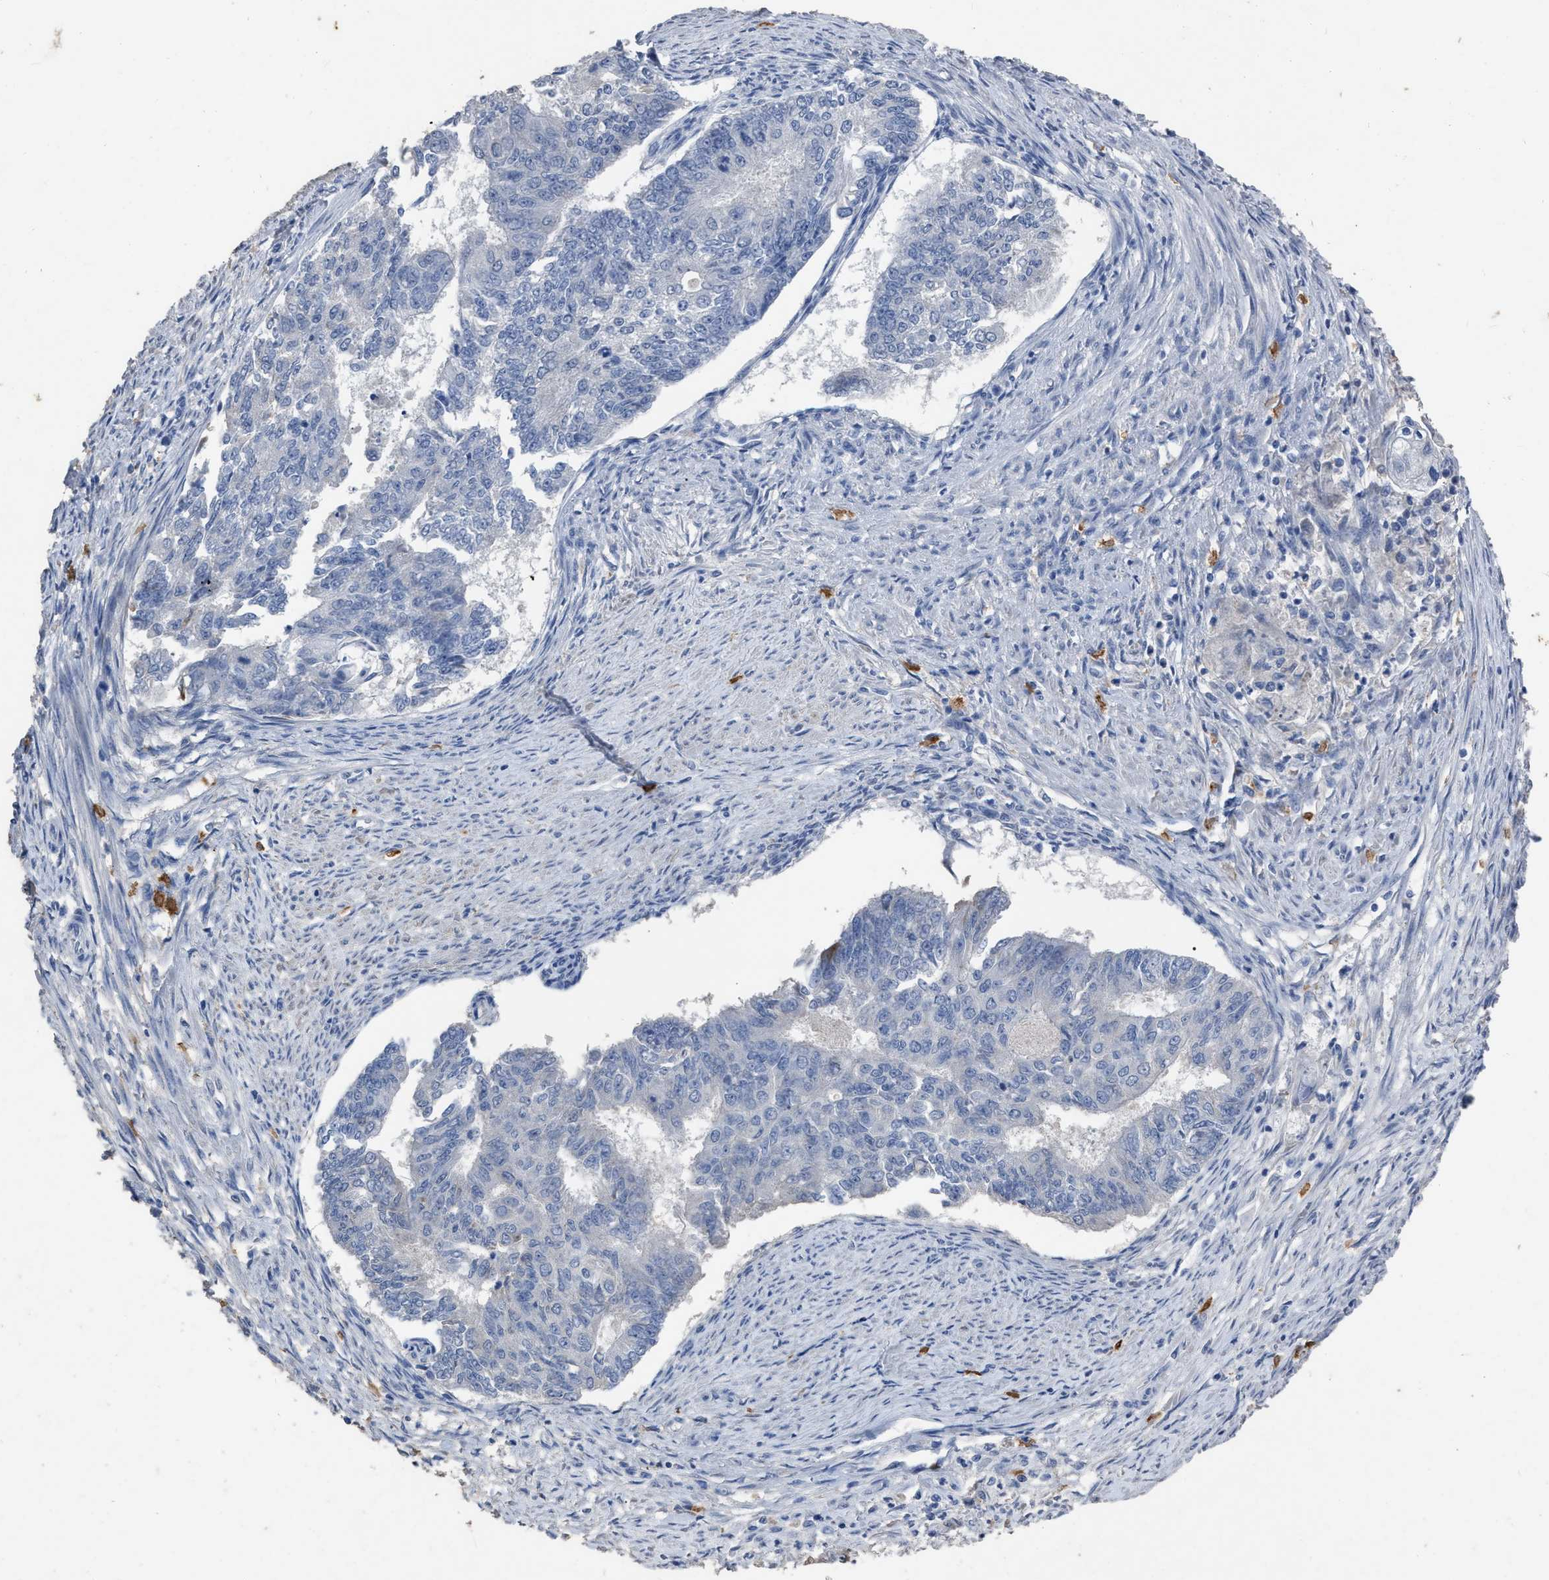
{"staining": {"intensity": "negative", "quantity": "none", "location": "none"}, "tissue": "endometrial cancer", "cell_type": "Tumor cells", "image_type": "cancer", "snomed": [{"axis": "morphology", "description": "Adenocarcinoma, NOS"}, {"axis": "topography", "description": "Endometrium"}], "caption": "DAB (3,3'-diaminobenzidine) immunohistochemical staining of adenocarcinoma (endometrial) displays no significant expression in tumor cells.", "gene": "HABP2", "patient": {"sex": "female", "age": 32}}